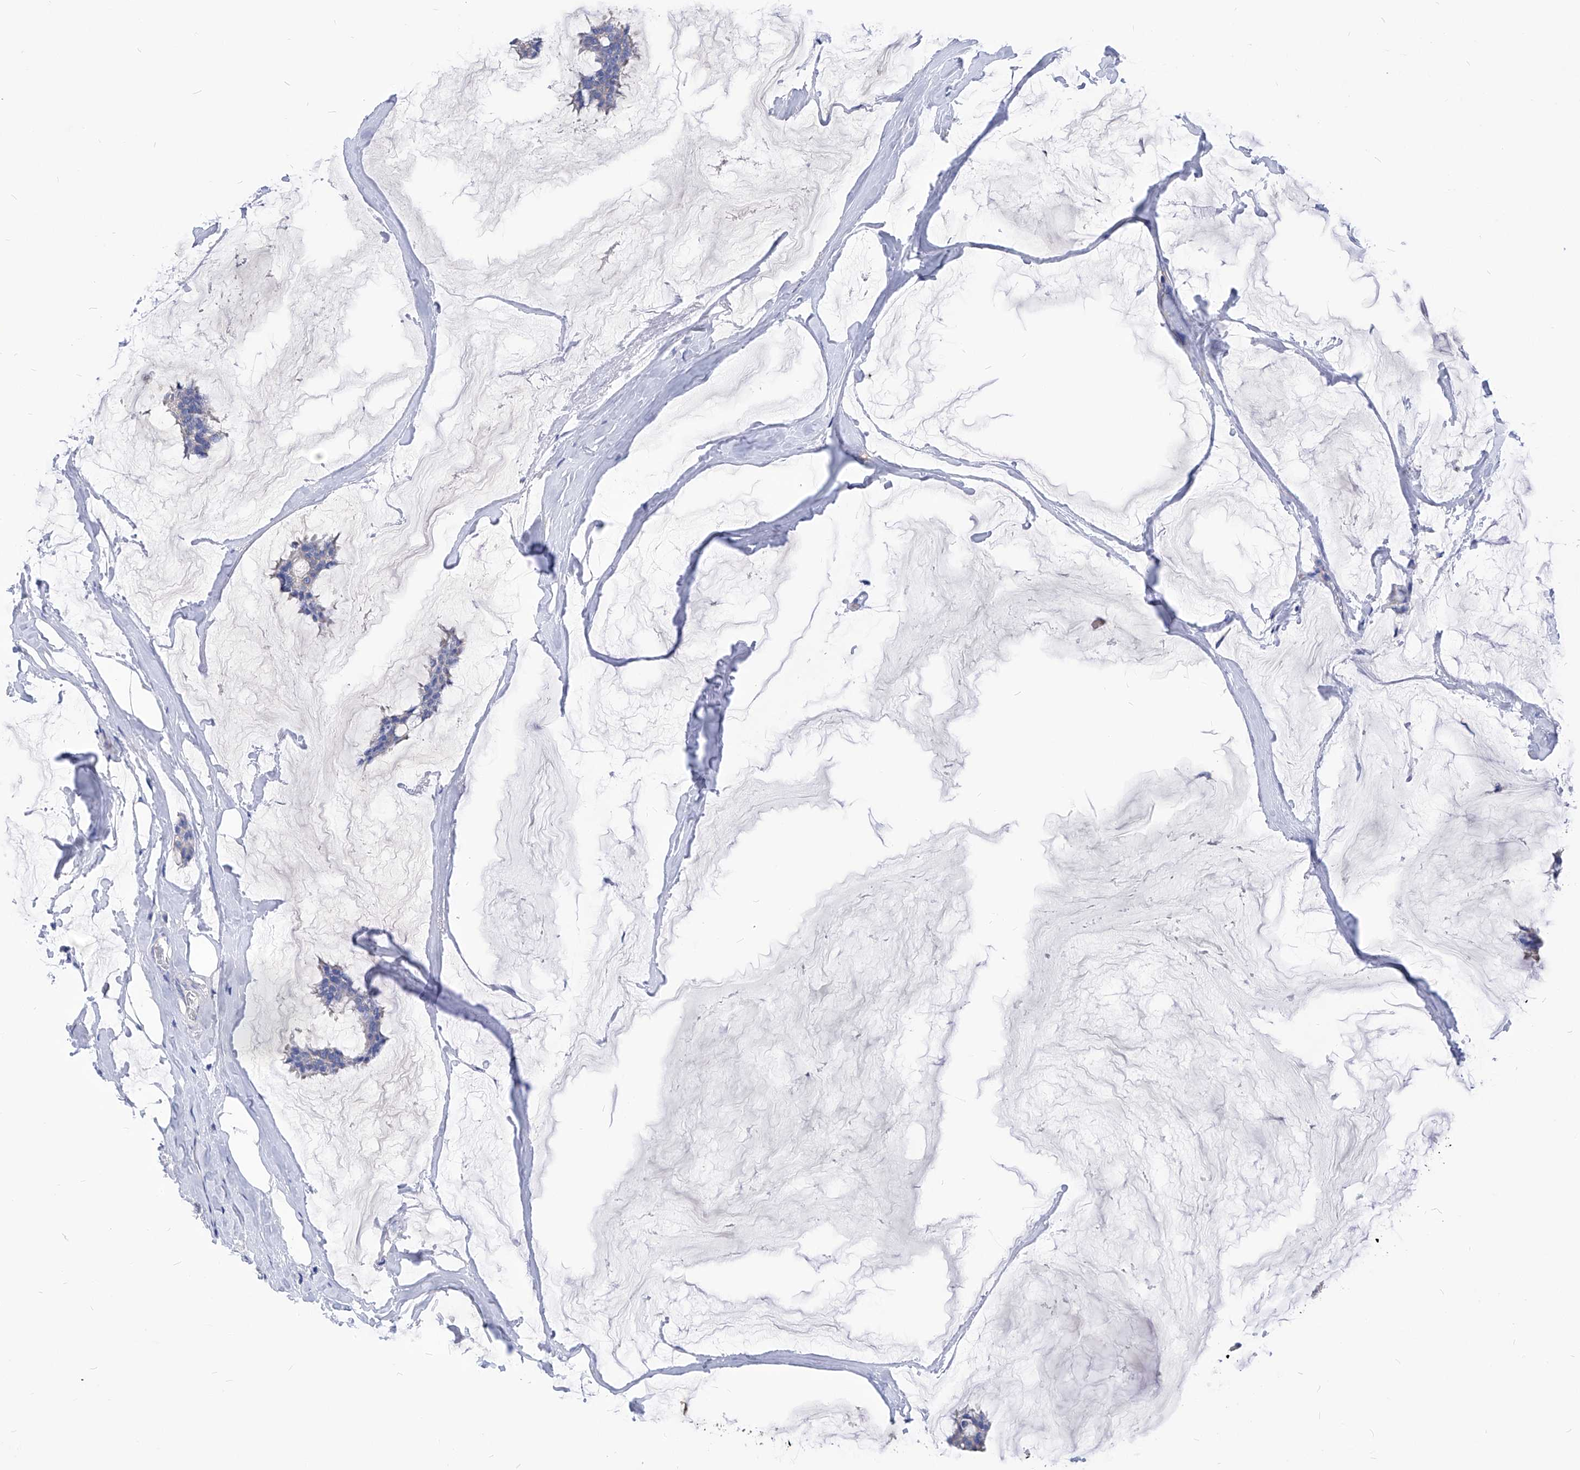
{"staining": {"intensity": "negative", "quantity": "none", "location": "none"}, "tissue": "breast cancer", "cell_type": "Tumor cells", "image_type": "cancer", "snomed": [{"axis": "morphology", "description": "Duct carcinoma"}, {"axis": "topography", "description": "Breast"}], "caption": "The image displays no staining of tumor cells in breast intraductal carcinoma. (DAB (3,3'-diaminobenzidine) IHC, high magnification).", "gene": "XPNPEP1", "patient": {"sex": "female", "age": 93}}